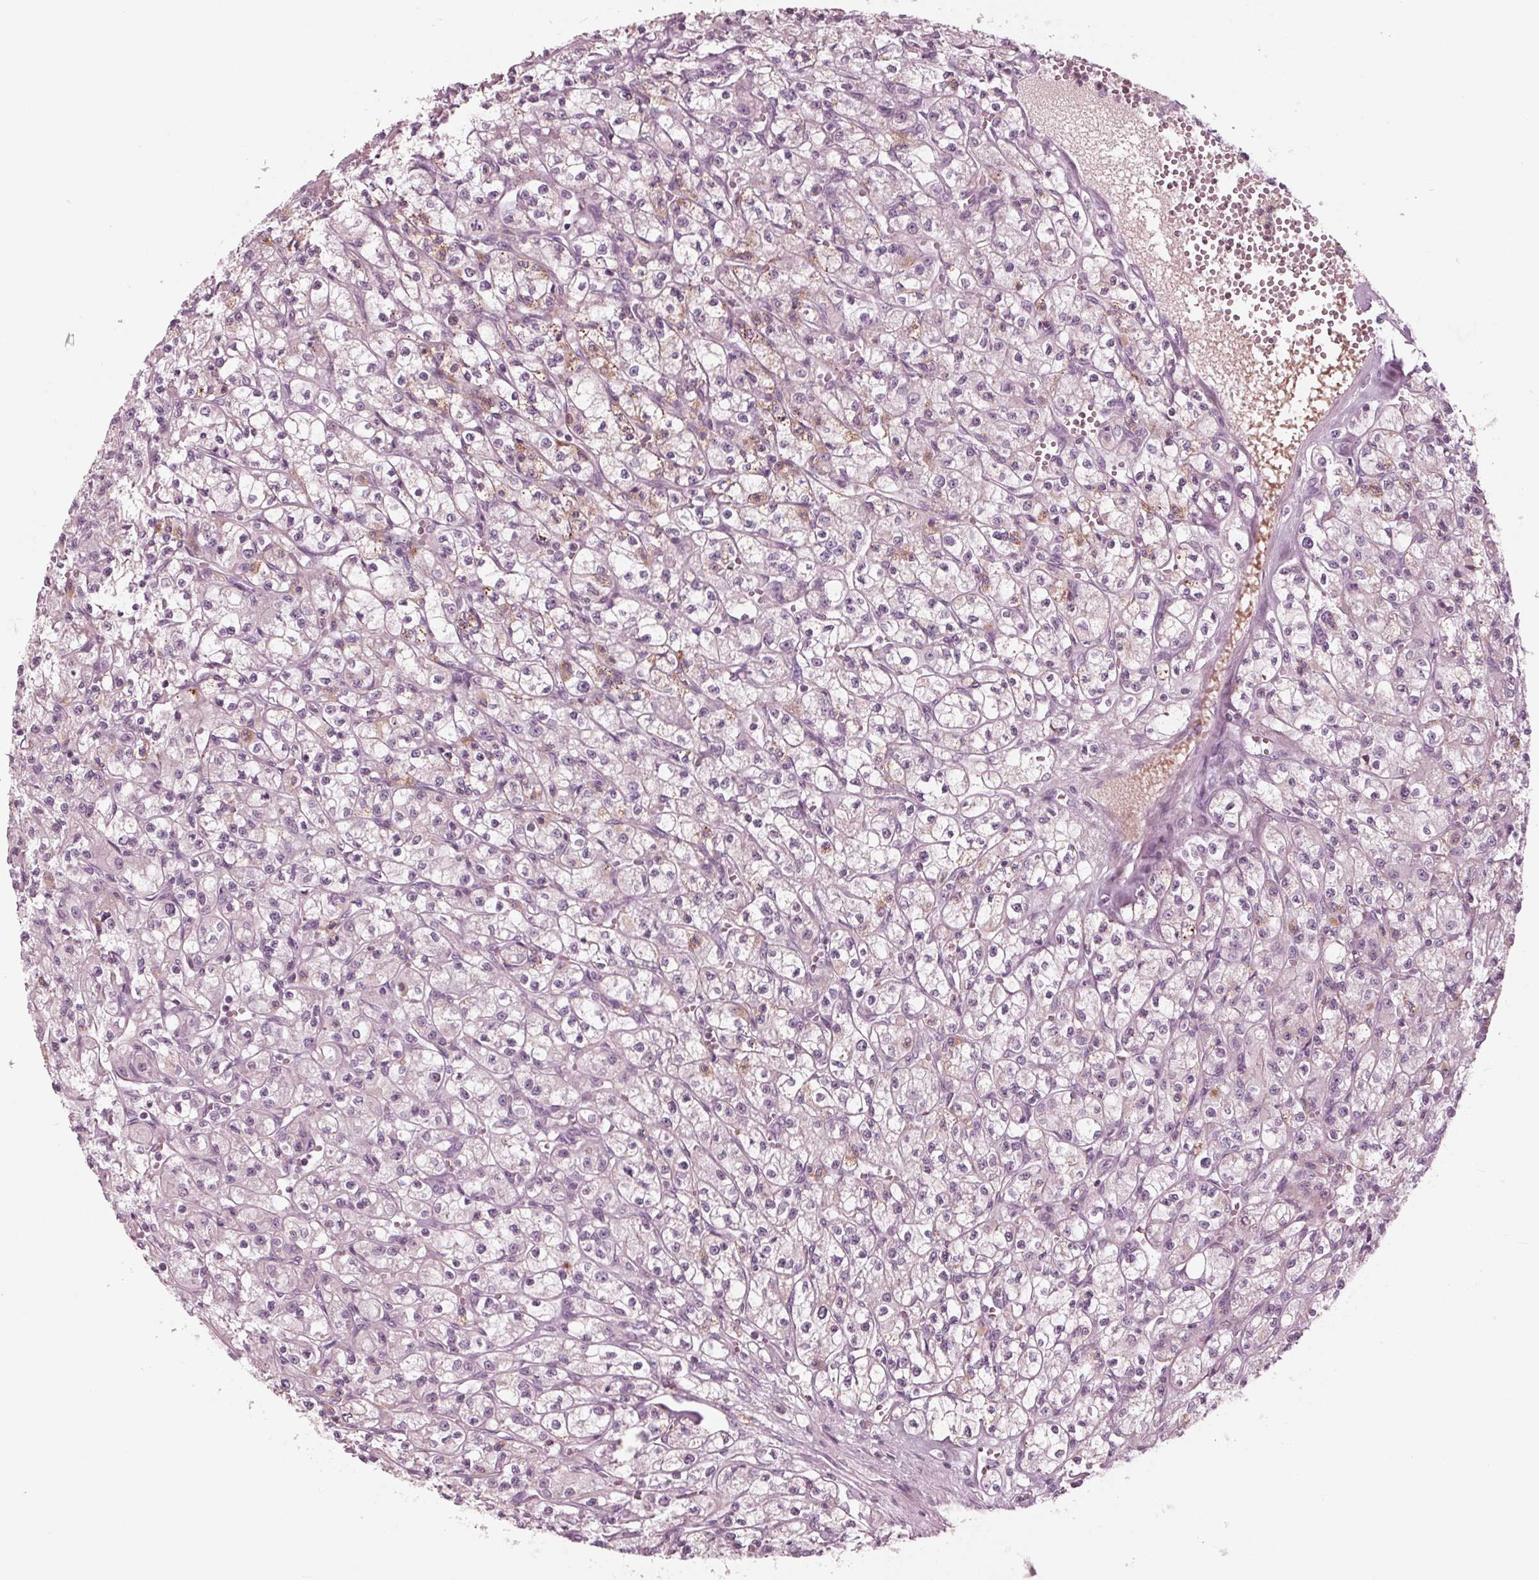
{"staining": {"intensity": "weak", "quantity": "<25%", "location": "cytoplasmic/membranous"}, "tissue": "renal cancer", "cell_type": "Tumor cells", "image_type": "cancer", "snomed": [{"axis": "morphology", "description": "Adenocarcinoma, NOS"}, {"axis": "topography", "description": "Kidney"}], "caption": "The IHC micrograph has no significant staining in tumor cells of renal cancer (adenocarcinoma) tissue.", "gene": "CLN6", "patient": {"sex": "female", "age": 70}}